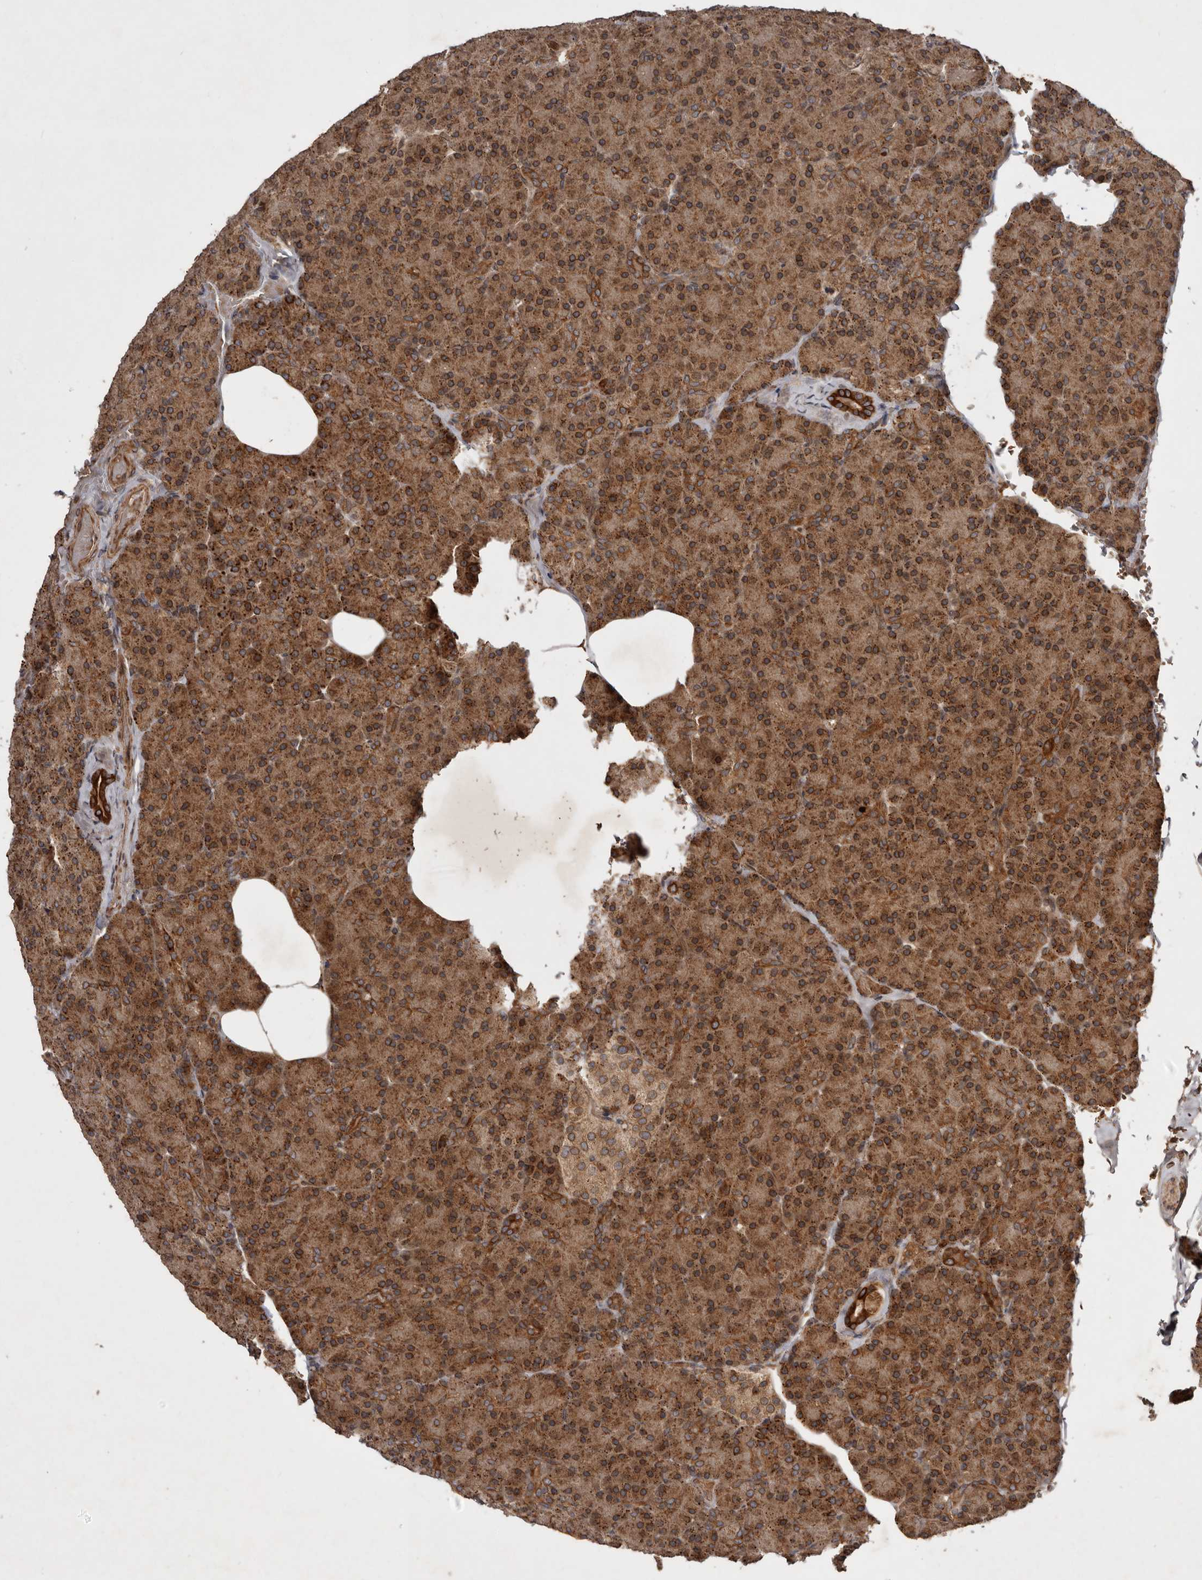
{"staining": {"intensity": "strong", "quantity": ">75%", "location": "cytoplasmic/membranous"}, "tissue": "pancreas", "cell_type": "Exocrine glandular cells", "image_type": "normal", "snomed": [{"axis": "morphology", "description": "Normal tissue, NOS"}, {"axis": "topography", "description": "Pancreas"}], "caption": "Exocrine glandular cells reveal high levels of strong cytoplasmic/membranous expression in about >75% of cells in normal pancreas.", "gene": "STK36", "patient": {"sex": "female", "age": 43}}